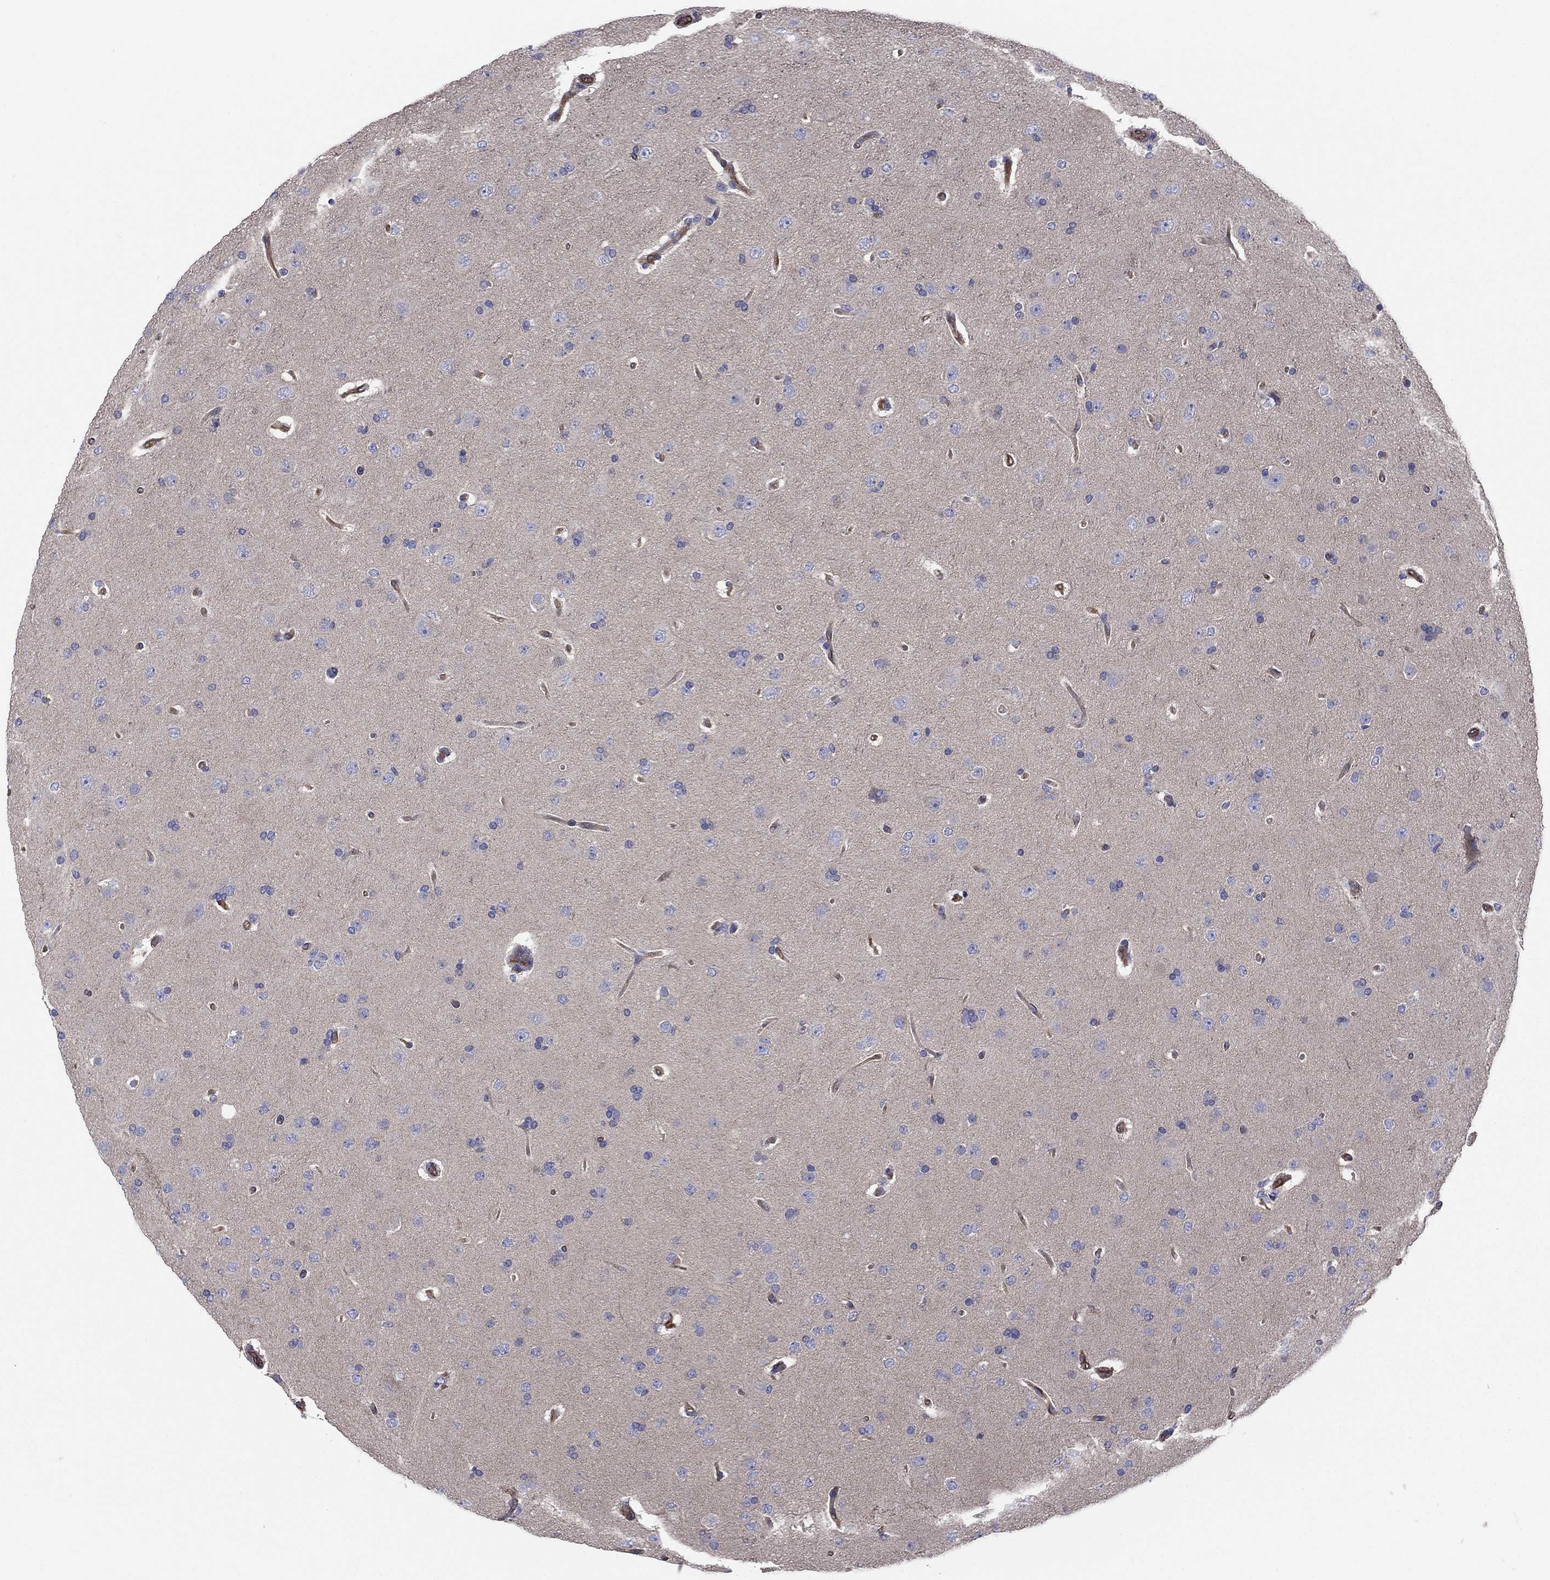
{"staining": {"intensity": "negative", "quantity": "none", "location": "none"}, "tissue": "glioma", "cell_type": "Tumor cells", "image_type": "cancer", "snomed": [{"axis": "morphology", "description": "Glioma, malignant, NOS"}, {"axis": "topography", "description": "Cerebral cortex"}], "caption": "DAB (3,3'-diaminobenzidine) immunohistochemical staining of human malignant glioma demonstrates no significant expression in tumor cells.", "gene": "EMP2", "patient": {"sex": "male", "age": 58}}